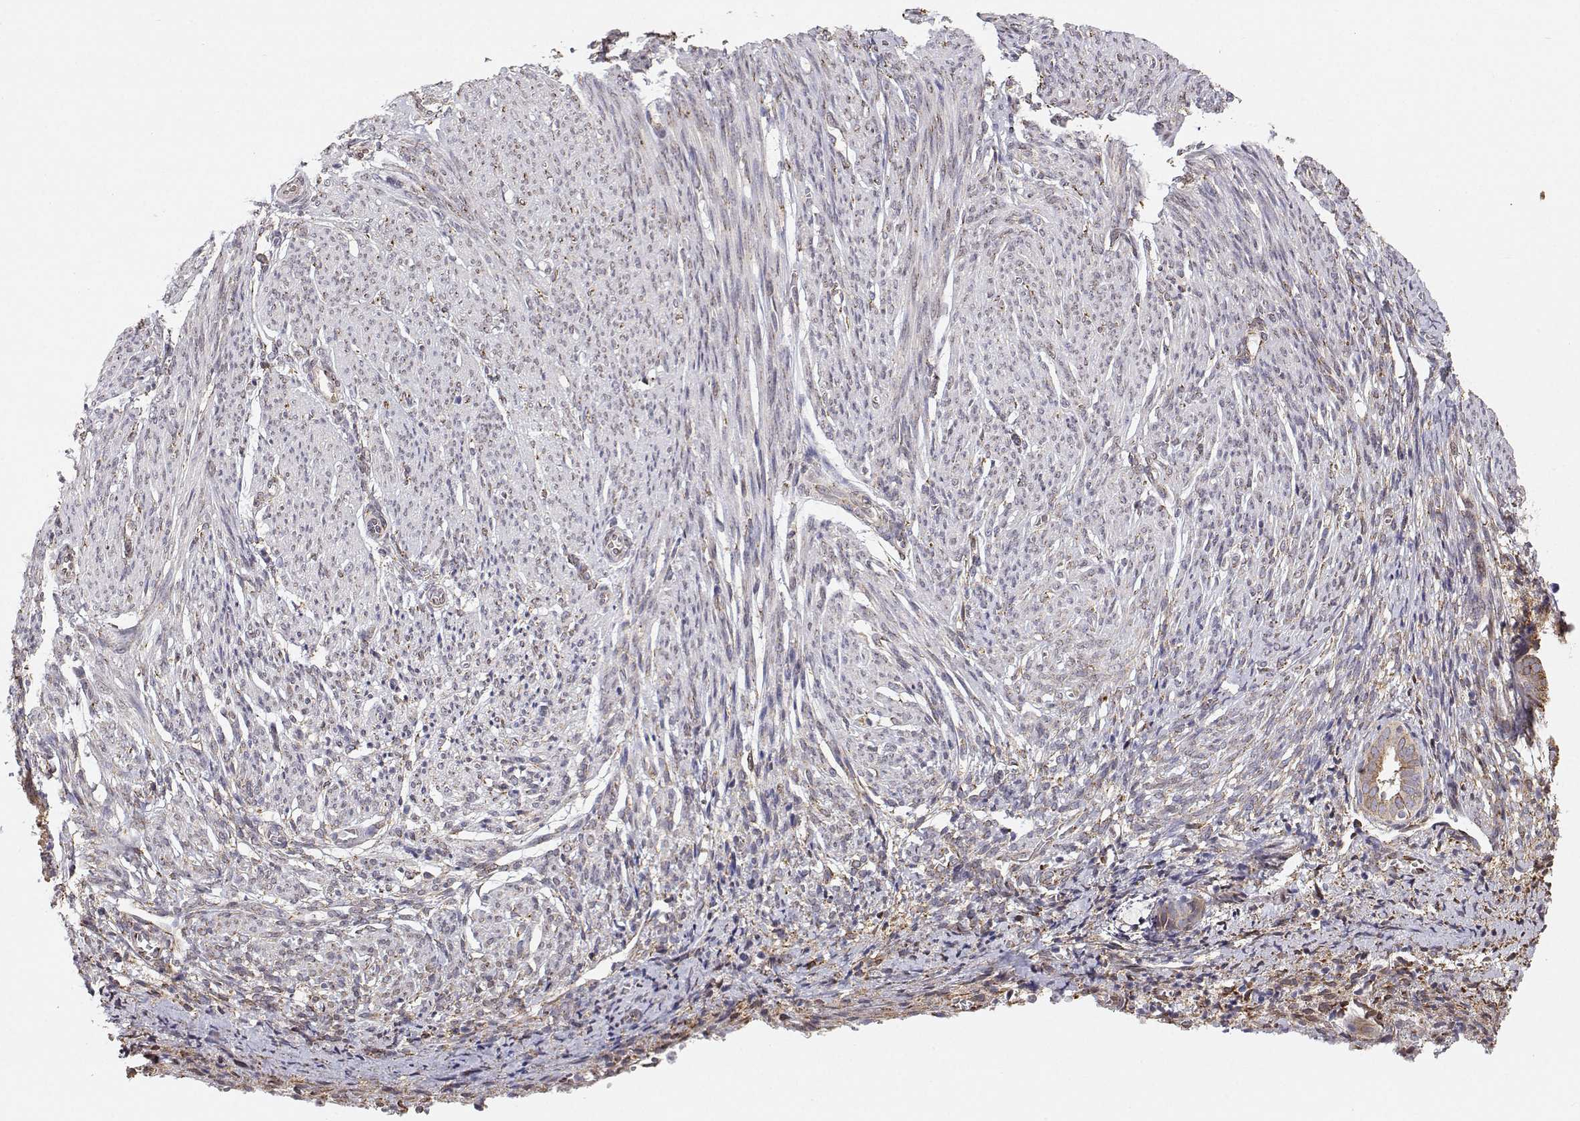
{"staining": {"intensity": "moderate", "quantity": "<25%", "location": "cytoplasmic/membranous"}, "tissue": "endometrium", "cell_type": "Cells in endometrial stroma", "image_type": "normal", "snomed": [{"axis": "morphology", "description": "Normal tissue, NOS"}, {"axis": "topography", "description": "Endometrium"}], "caption": "Cells in endometrial stroma exhibit moderate cytoplasmic/membranous expression in approximately <25% of cells in benign endometrium.", "gene": "STARD13", "patient": {"sex": "female", "age": 50}}